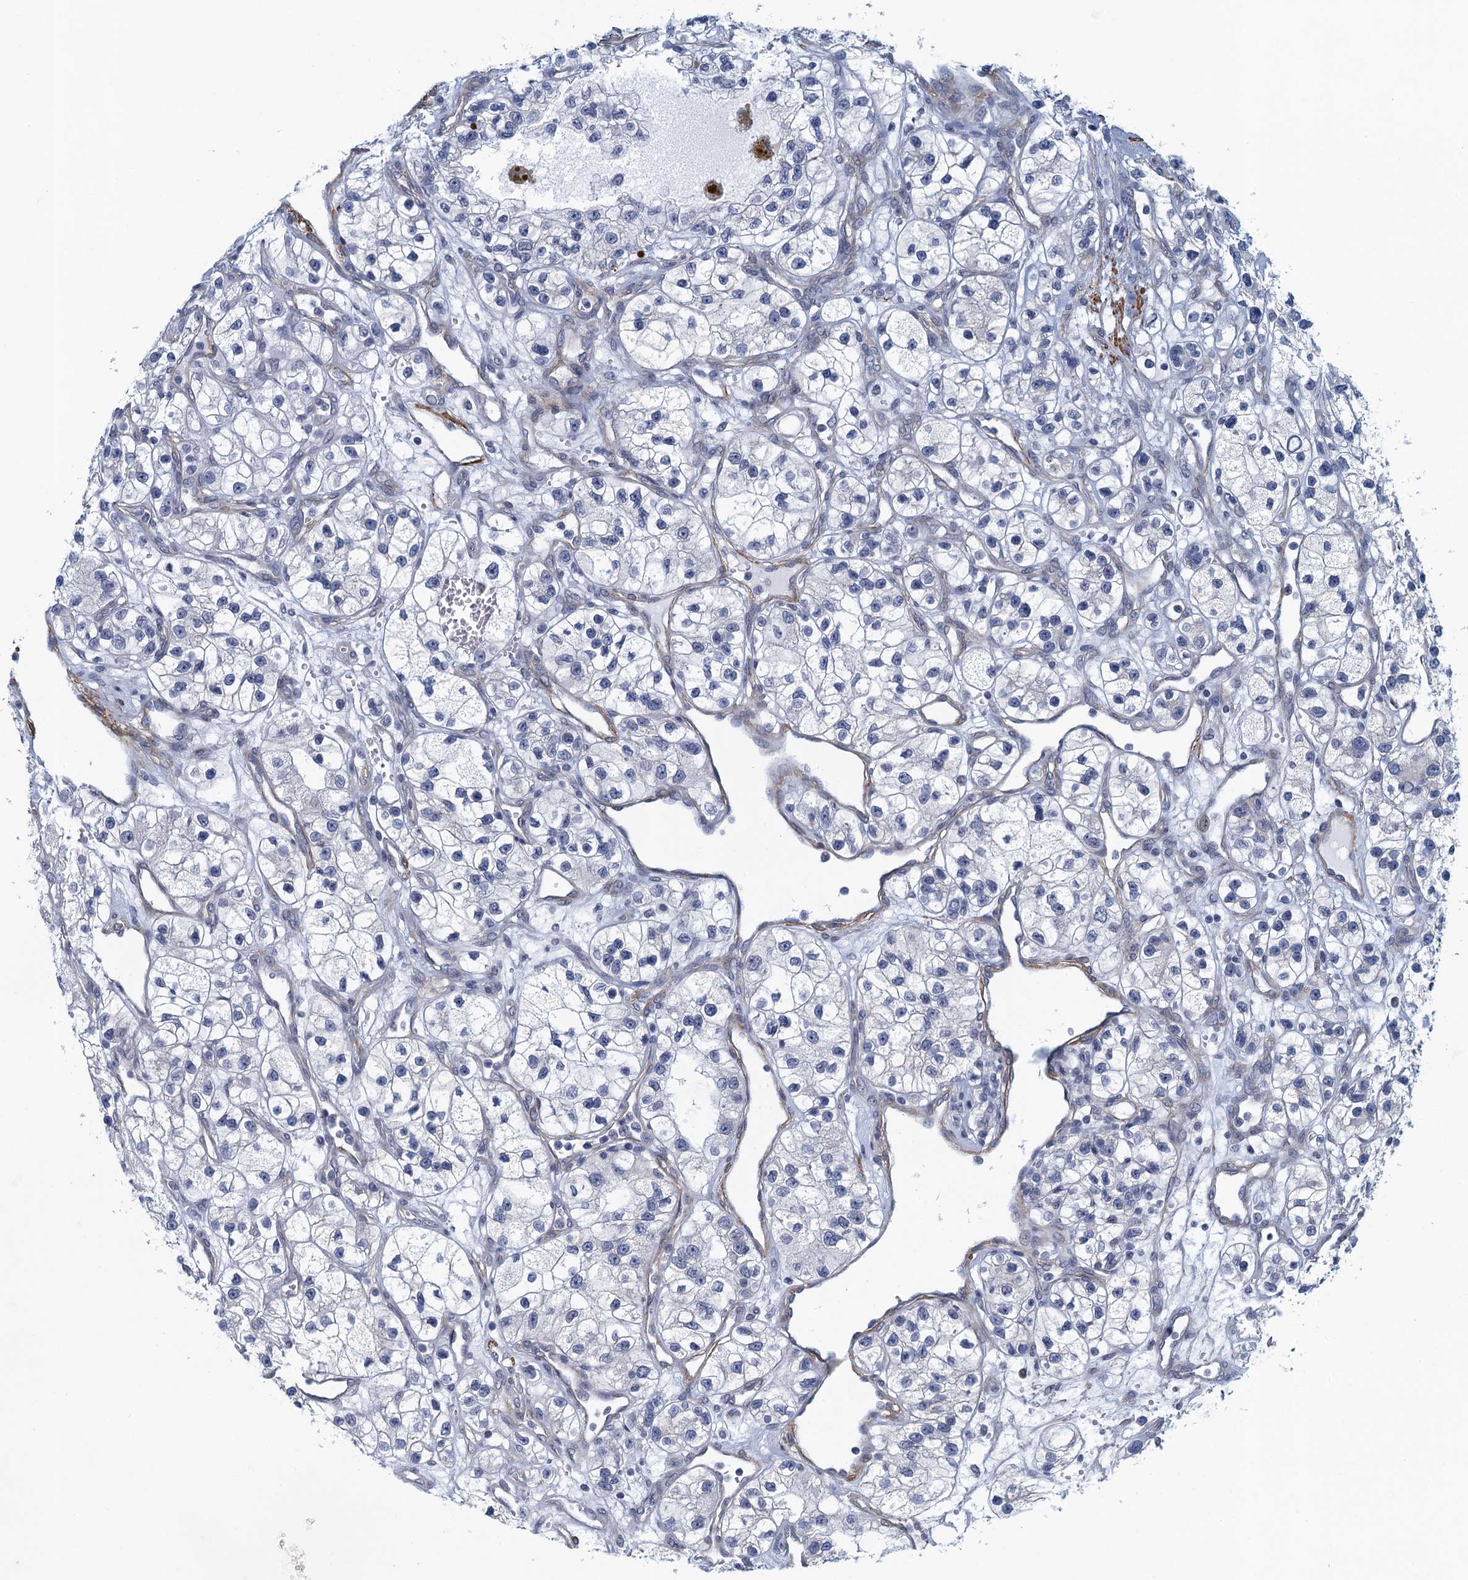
{"staining": {"intensity": "negative", "quantity": "none", "location": "none"}, "tissue": "renal cancer", "cell_type": "Tumor cells", "image_type": "cancer", "snomed": [{"axis": "morphology", "description": "Adenocarcinoma, NOS"}, {"axis": "topography", "description": "Kidney"}], "caption": "An image of adenocarcinoma (renal) stained for a protein shows no brown staining in tumor cells. (IHC, brightfield microscopy, high magnification).", "gene": "ALG2", "patient": {"sex": "female", "age": 57}}